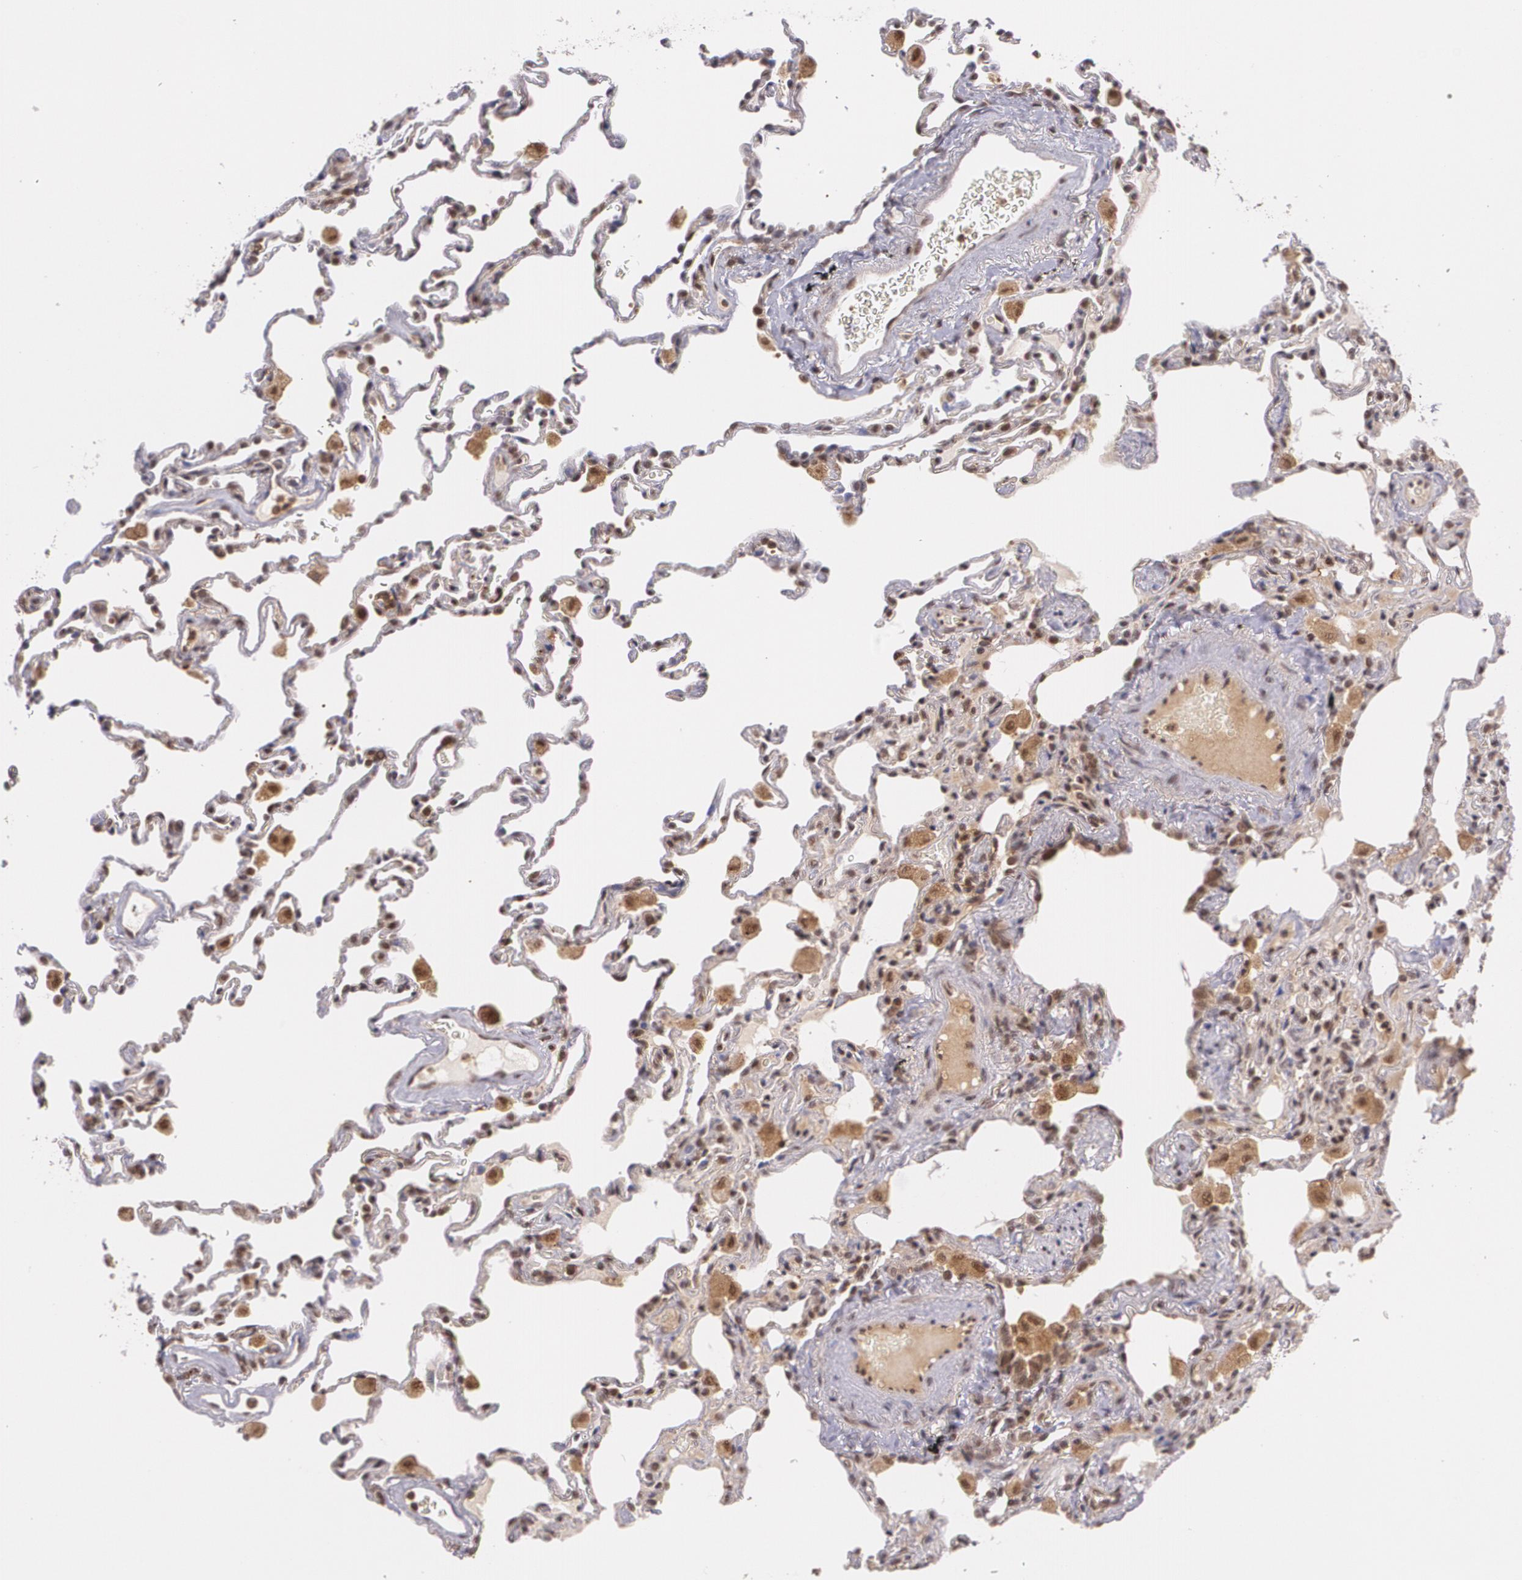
{"staining": {"intensity": "weak", "quantity": "<25%", "location": "nuclear"}, "tissue": "lung", "cell_type": "Alveolar cells", "image_type": "normal", "snomed": [{"axis": "morphology", "description": "Normal tissue, NOS"}, {"axis": "topography", "description": "Lung"}], "caption": "Immunohistochemical staining of normal lung reveals no significant expression in alveolar cells. (Brightfield microscopy of DAB (3,3'-diaminobenzidine) immunohistochemistry (IHC) at high magnification).", "gene": "CUL2", "patient": {"sex": "male", "age": 59}}